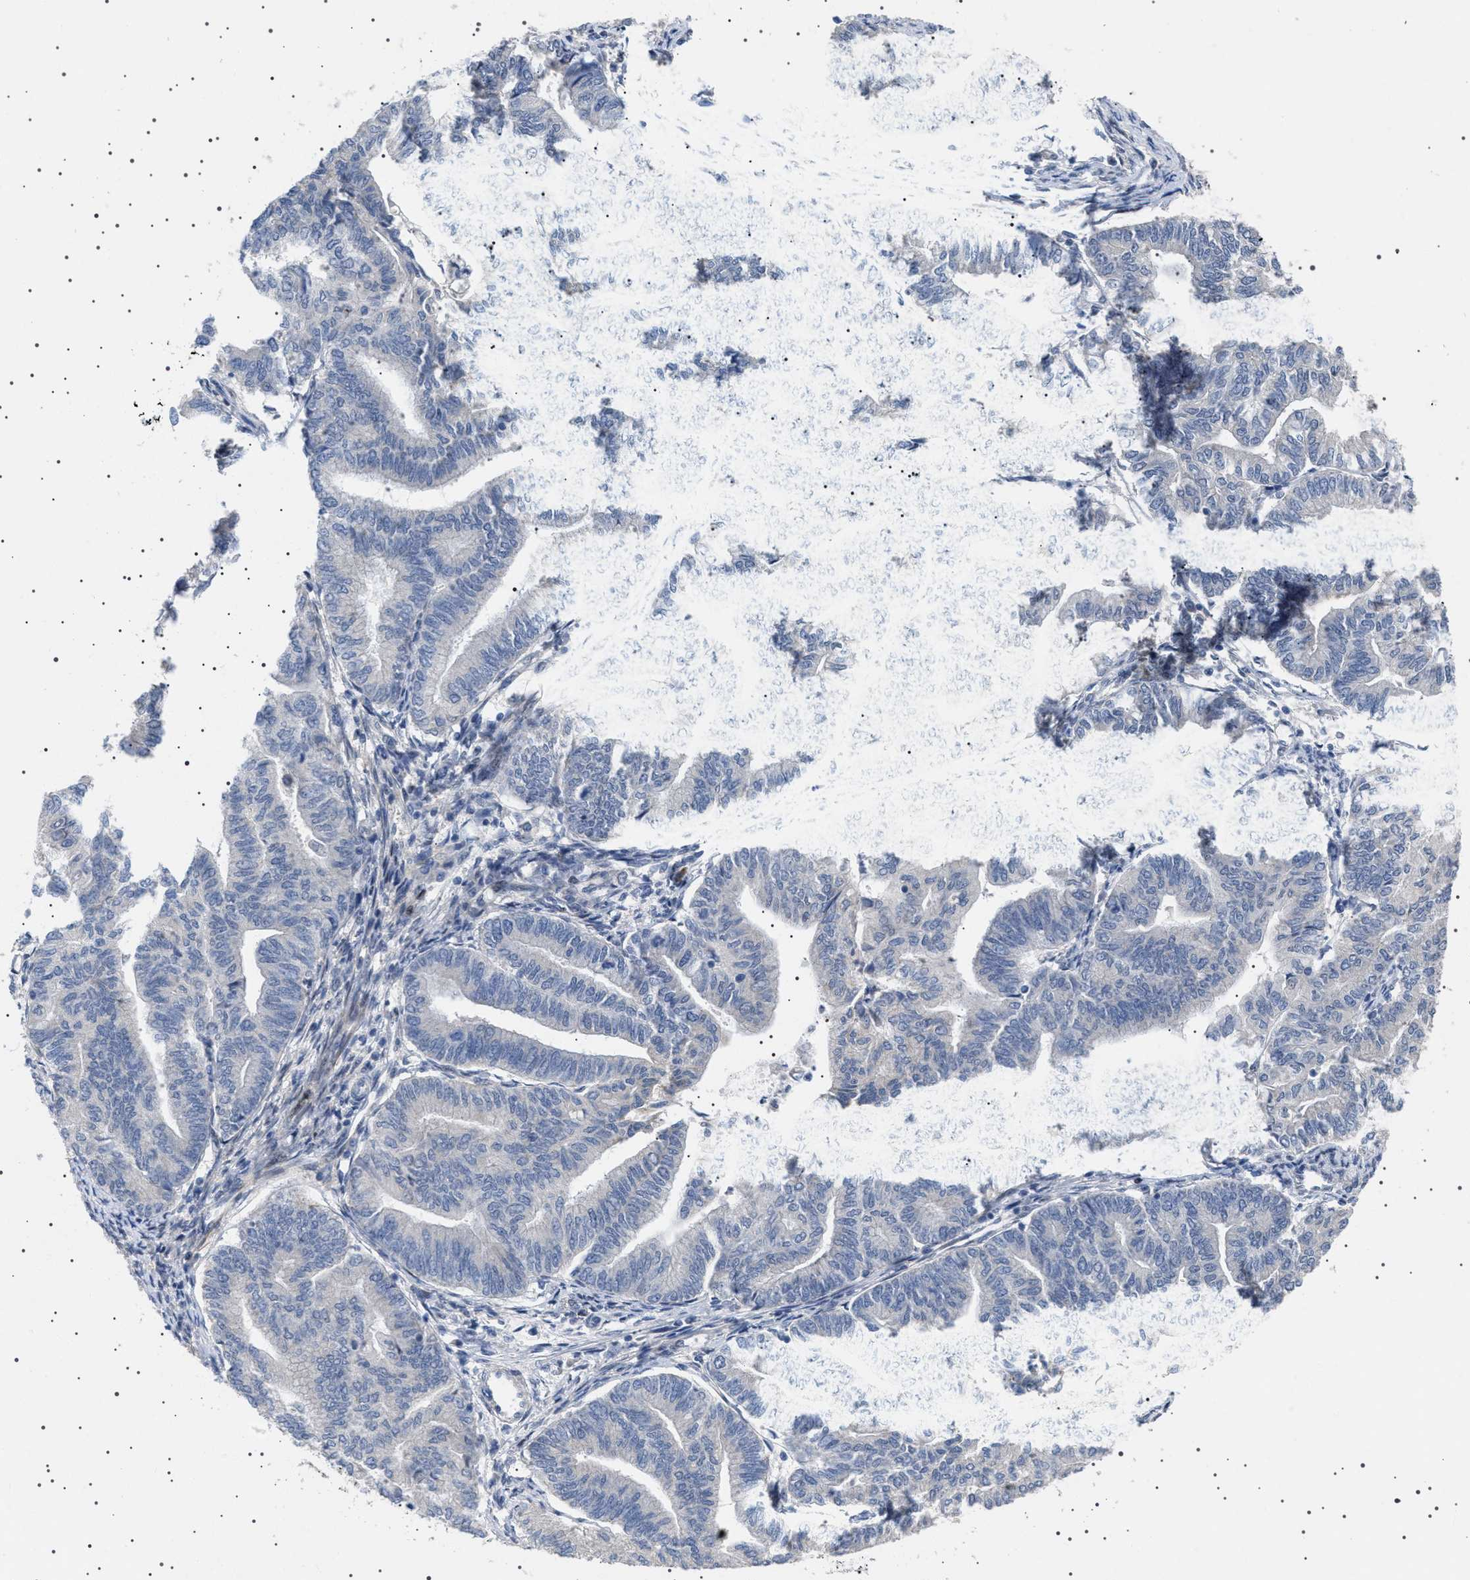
{"staining": {"intensity": "negative", "quantity": "none", "location": "none"}, "tissue": "endometrial cancer", "cell_type": "Tumor cells", "image_type": "cancer", "snomed": [{"axis": "morphology", "description": "Adenocarcinoma, NOS"}, {"axis": "topography", "description": "Endometrium"}], "caption": "This is a histopathology image of IHC staining of endometrial cancer, which shows no expression in tumor cells. Brightfield microscopy of IHC stained with DAB (brown) and hematoxylin (blue), captured at high magnification.", "gene": "HTR1A", "patient": {"sex": "female", "age": 79}}